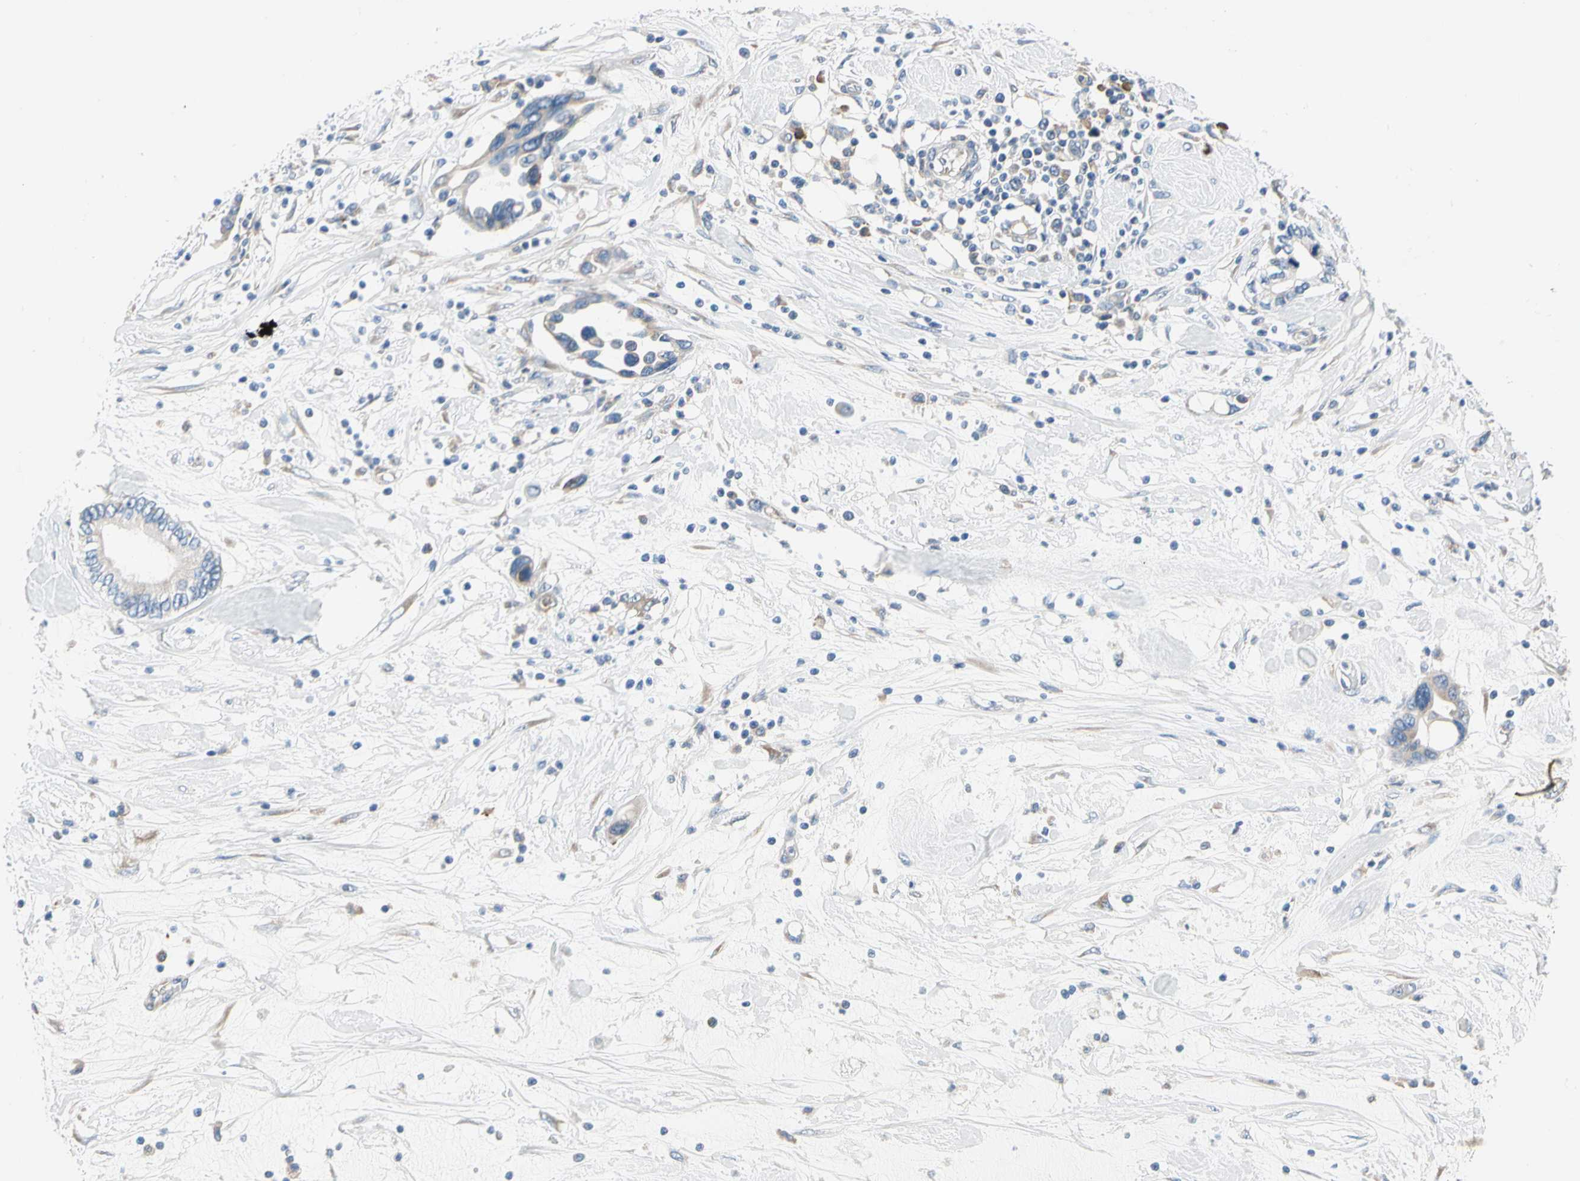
{"staining": {"intensity": "negative", "quantity": "none", "location": "none"}, "tissue": "pancreatic cancer", "cell_type": "Tumor cells", "image_type": "cancer", "snomed": [{"axis": "morphology", "description": "Adenocarcinoma, NOS"}, {"axis": "topography", "description": "Pancreas"}], "caption": "Immunohistochemical staining of pancreatic cancer demonstrates no significant positivity in tumor cells. (DAB immunohistochemistry with hematoxylin counter stain).", "gene": "STXBP1", "patient": {"sex": "female", "age": 57}}